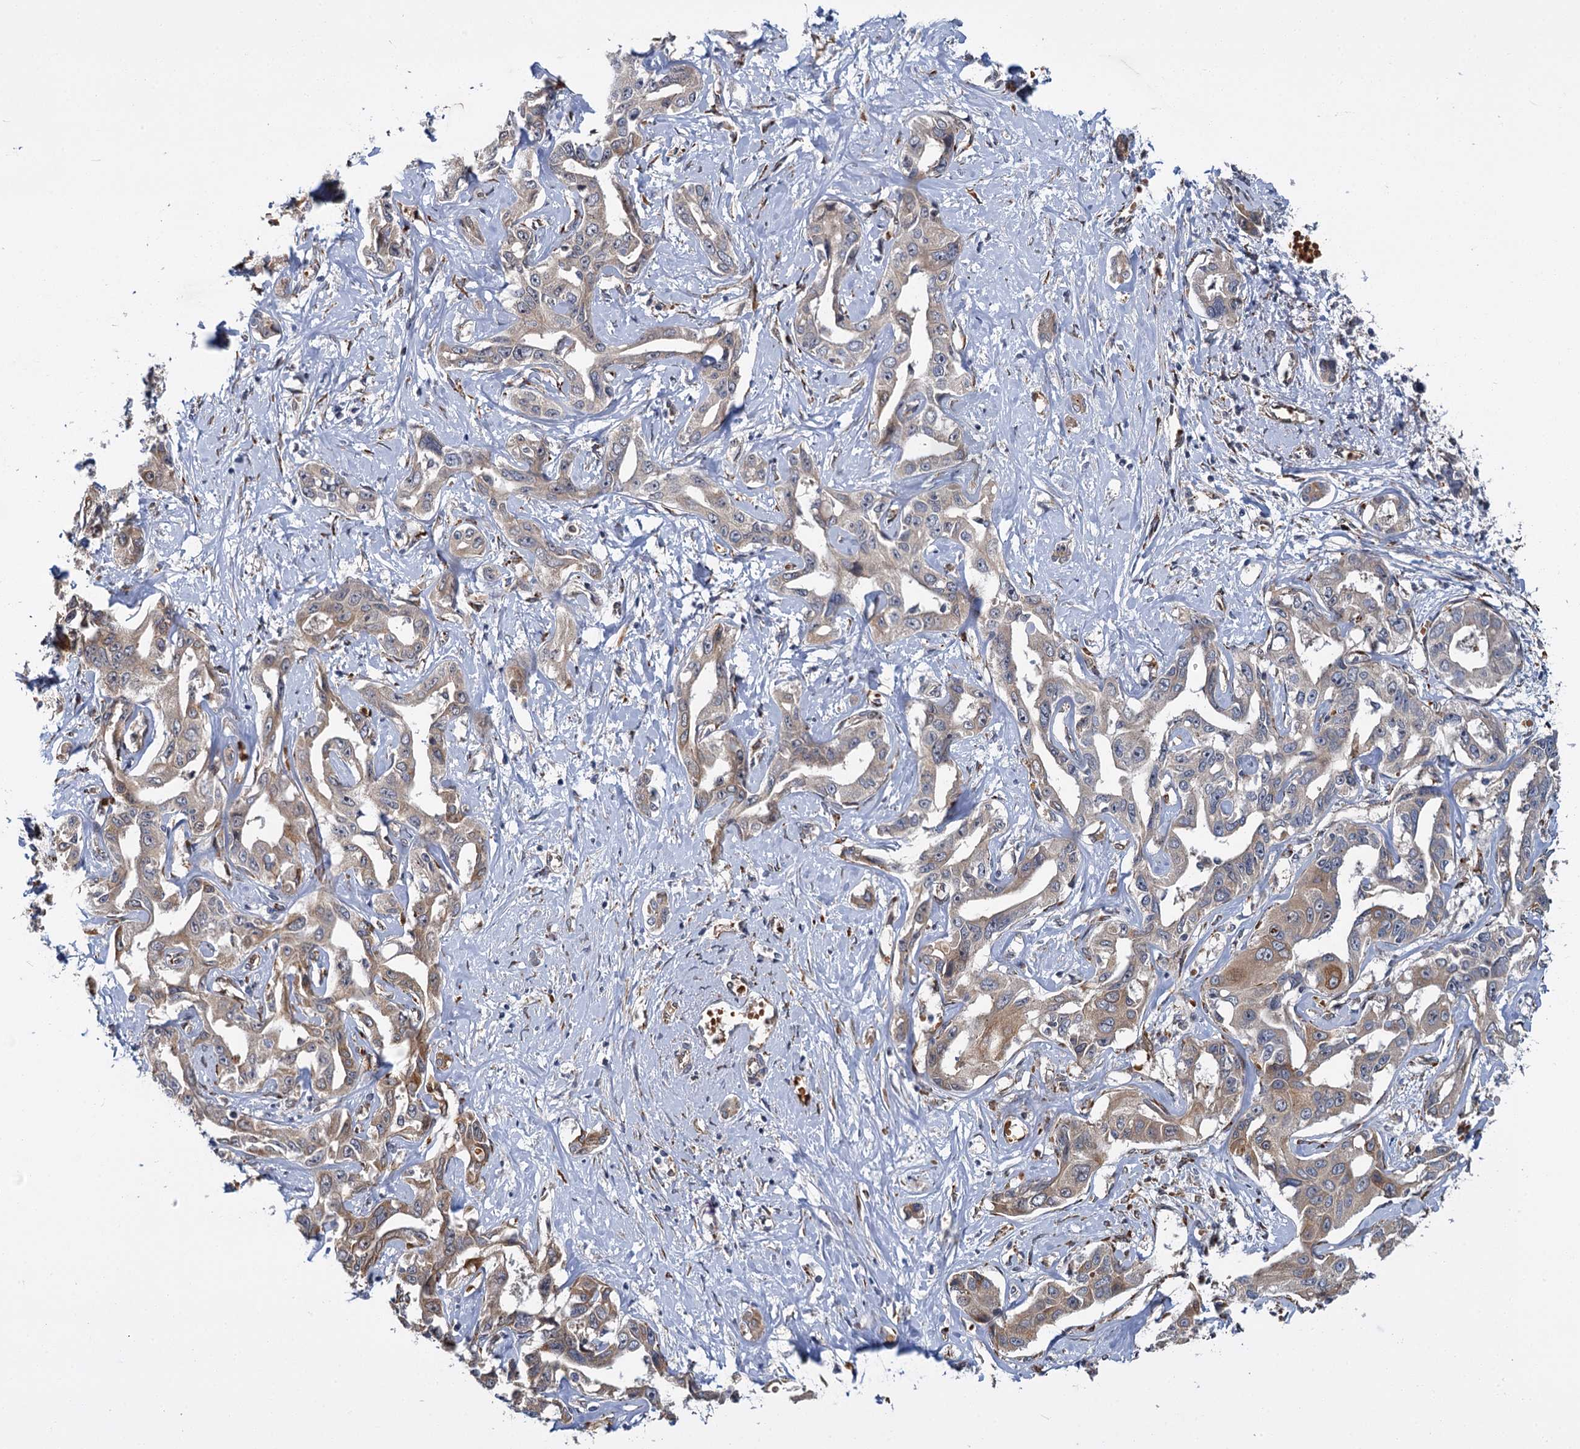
{"staining": {"intensity": "moderate", "quantity": "25%-75%", "location": "cytoplasmic/membranous"}, "tissue": "liver cancer", "cell_type": "Tumor cells", "image_type": "cancer", "snomed": [{"axis": "morphology", "description": "Cholangiocarcinoma"}, {"axis": "topography", "description": "Liver"}], "caption": "This micrograph demonstrates IHC staining of human liver cancer, with medium moderate cytoplasmic/membranous positivity in approximately 25%-75% of tumor cells.", "gene": "APBA2", "patient": {"sex": "male", "age": 59}}